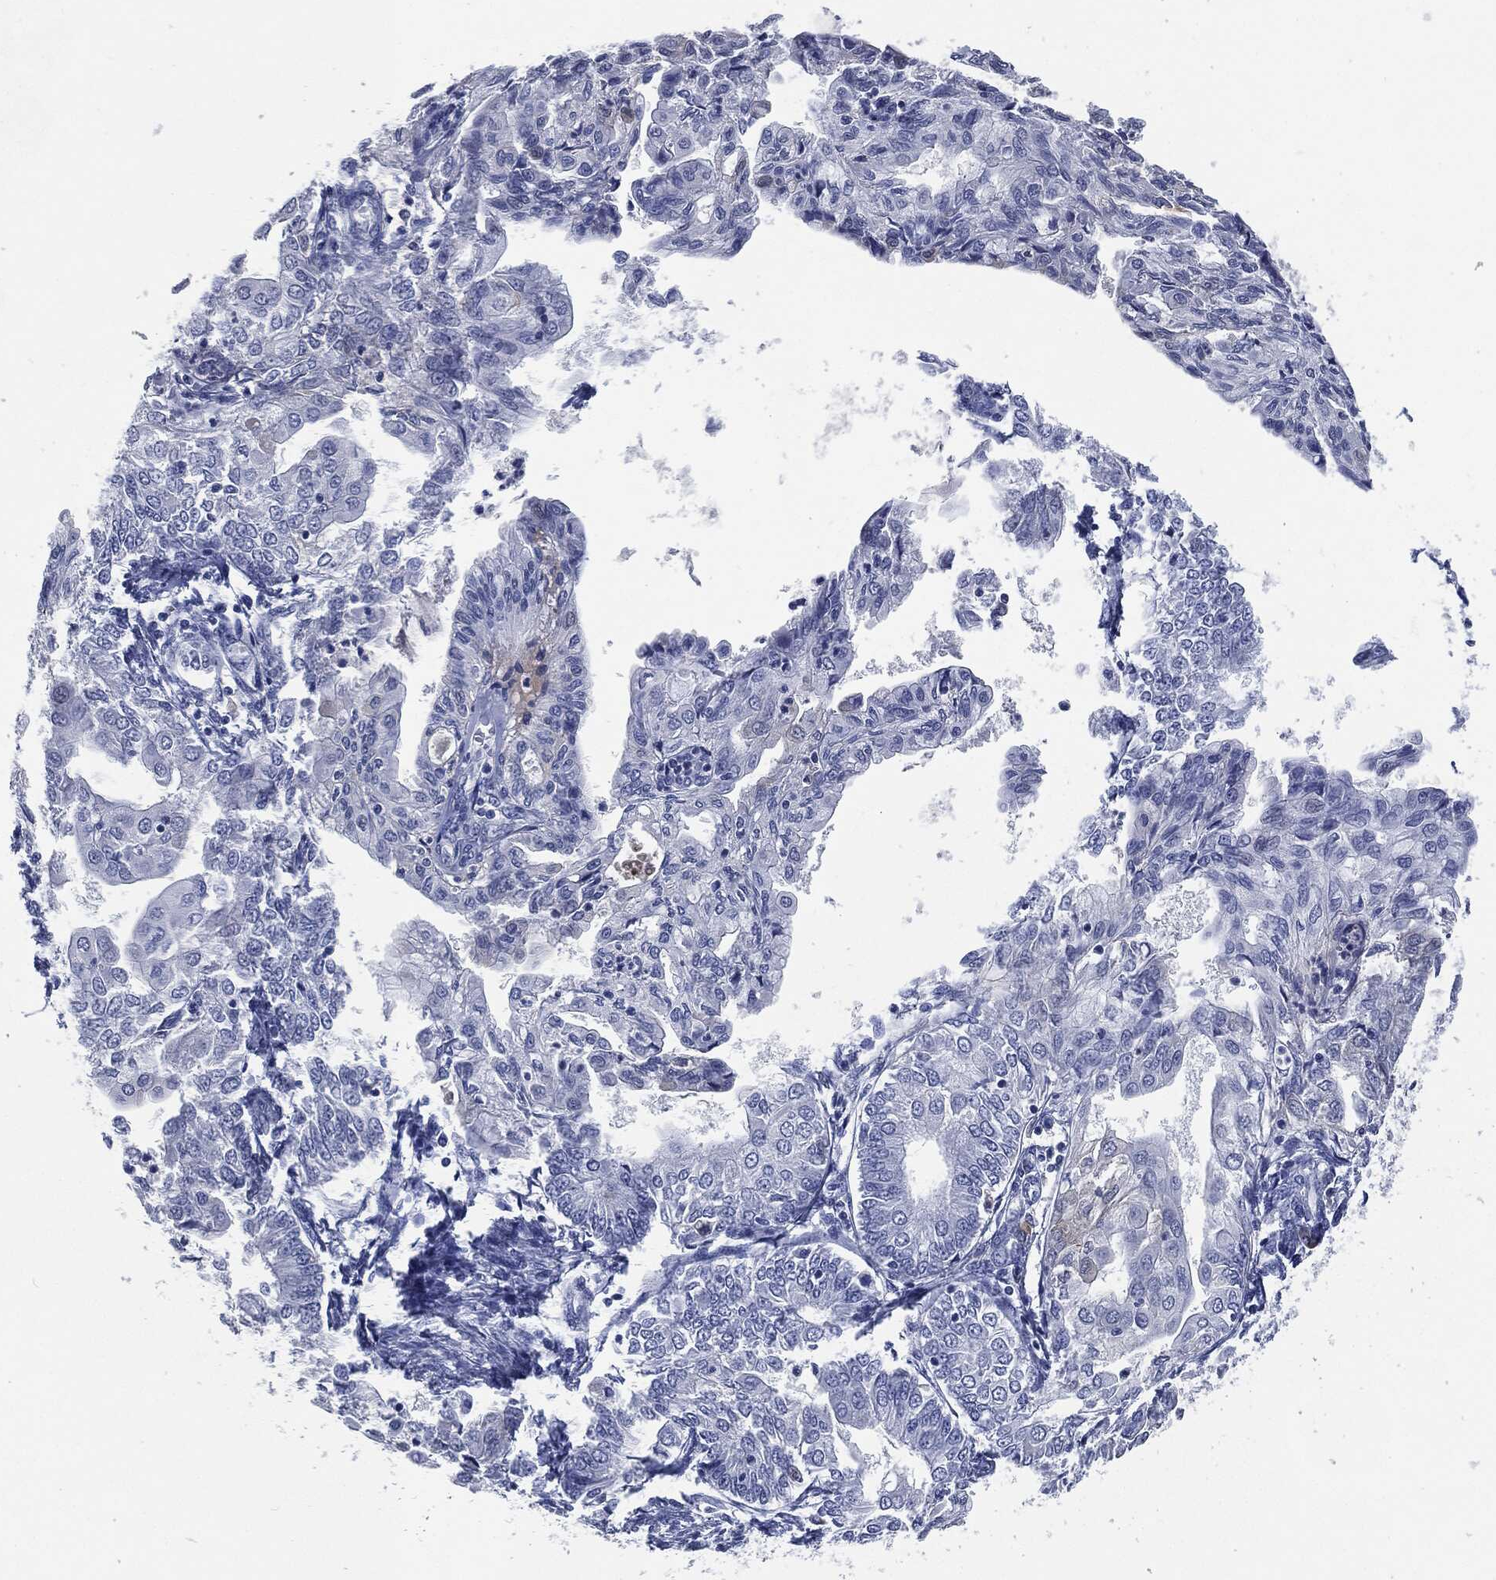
{"staining": {"intensity": "negative", "quantity": "none", "location": "none"}, "tissue": "endometrial cancer", "cell_type": "Tumor cells", "image_type": "cancer", "snomed": [{"axis": "morphology", "description": "Adenocarcinoma, NOS"}, {"axis": "topography", "description": "Endometrium"}], "caption": "Tumor cells are negative for protein expression in human endometrial cancer (adenocarcinoma). (Brightfield microscopy of DAB IHC at high magnification).", "gene": "SIGLEC7", "patient": {"sex": "female", "age": 68}}